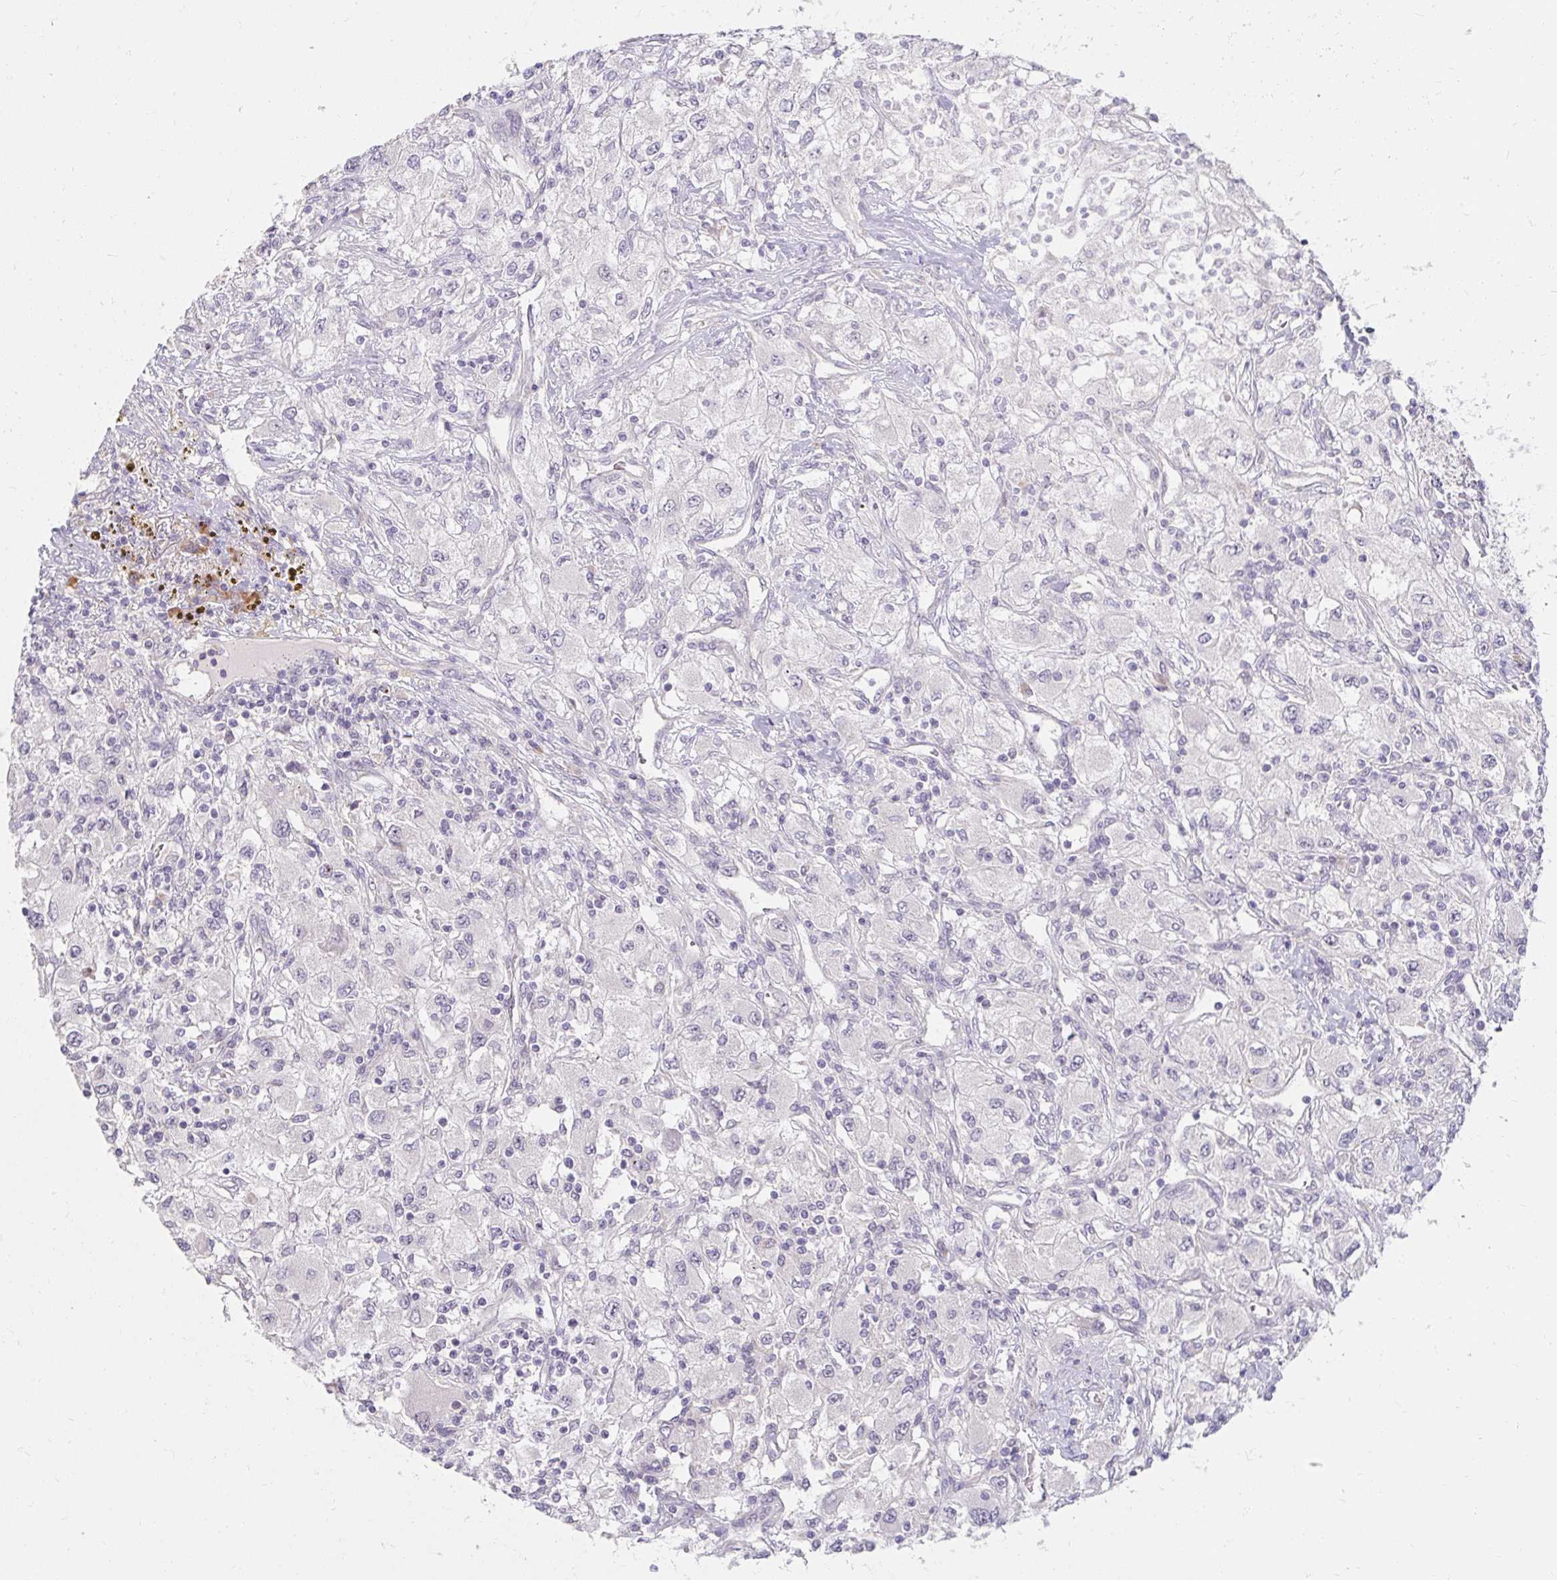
{"staining": {"intensity": "negative", "quantity": "none", "location": "none"}, "tissue": "renal cancer", "cell_type": "Tumor cells", "image_type": "cancer", "snomed": [{"axis": "morphology", "description": "Adenocarcinoma, NOS"}, {"axis": "topography", "description": "Kidney"}], "caption": "Tumor cells are negative for protein expression in human renal cancer.", "gene": "DDN", "patient": {"sex": "female", "age": 67}}